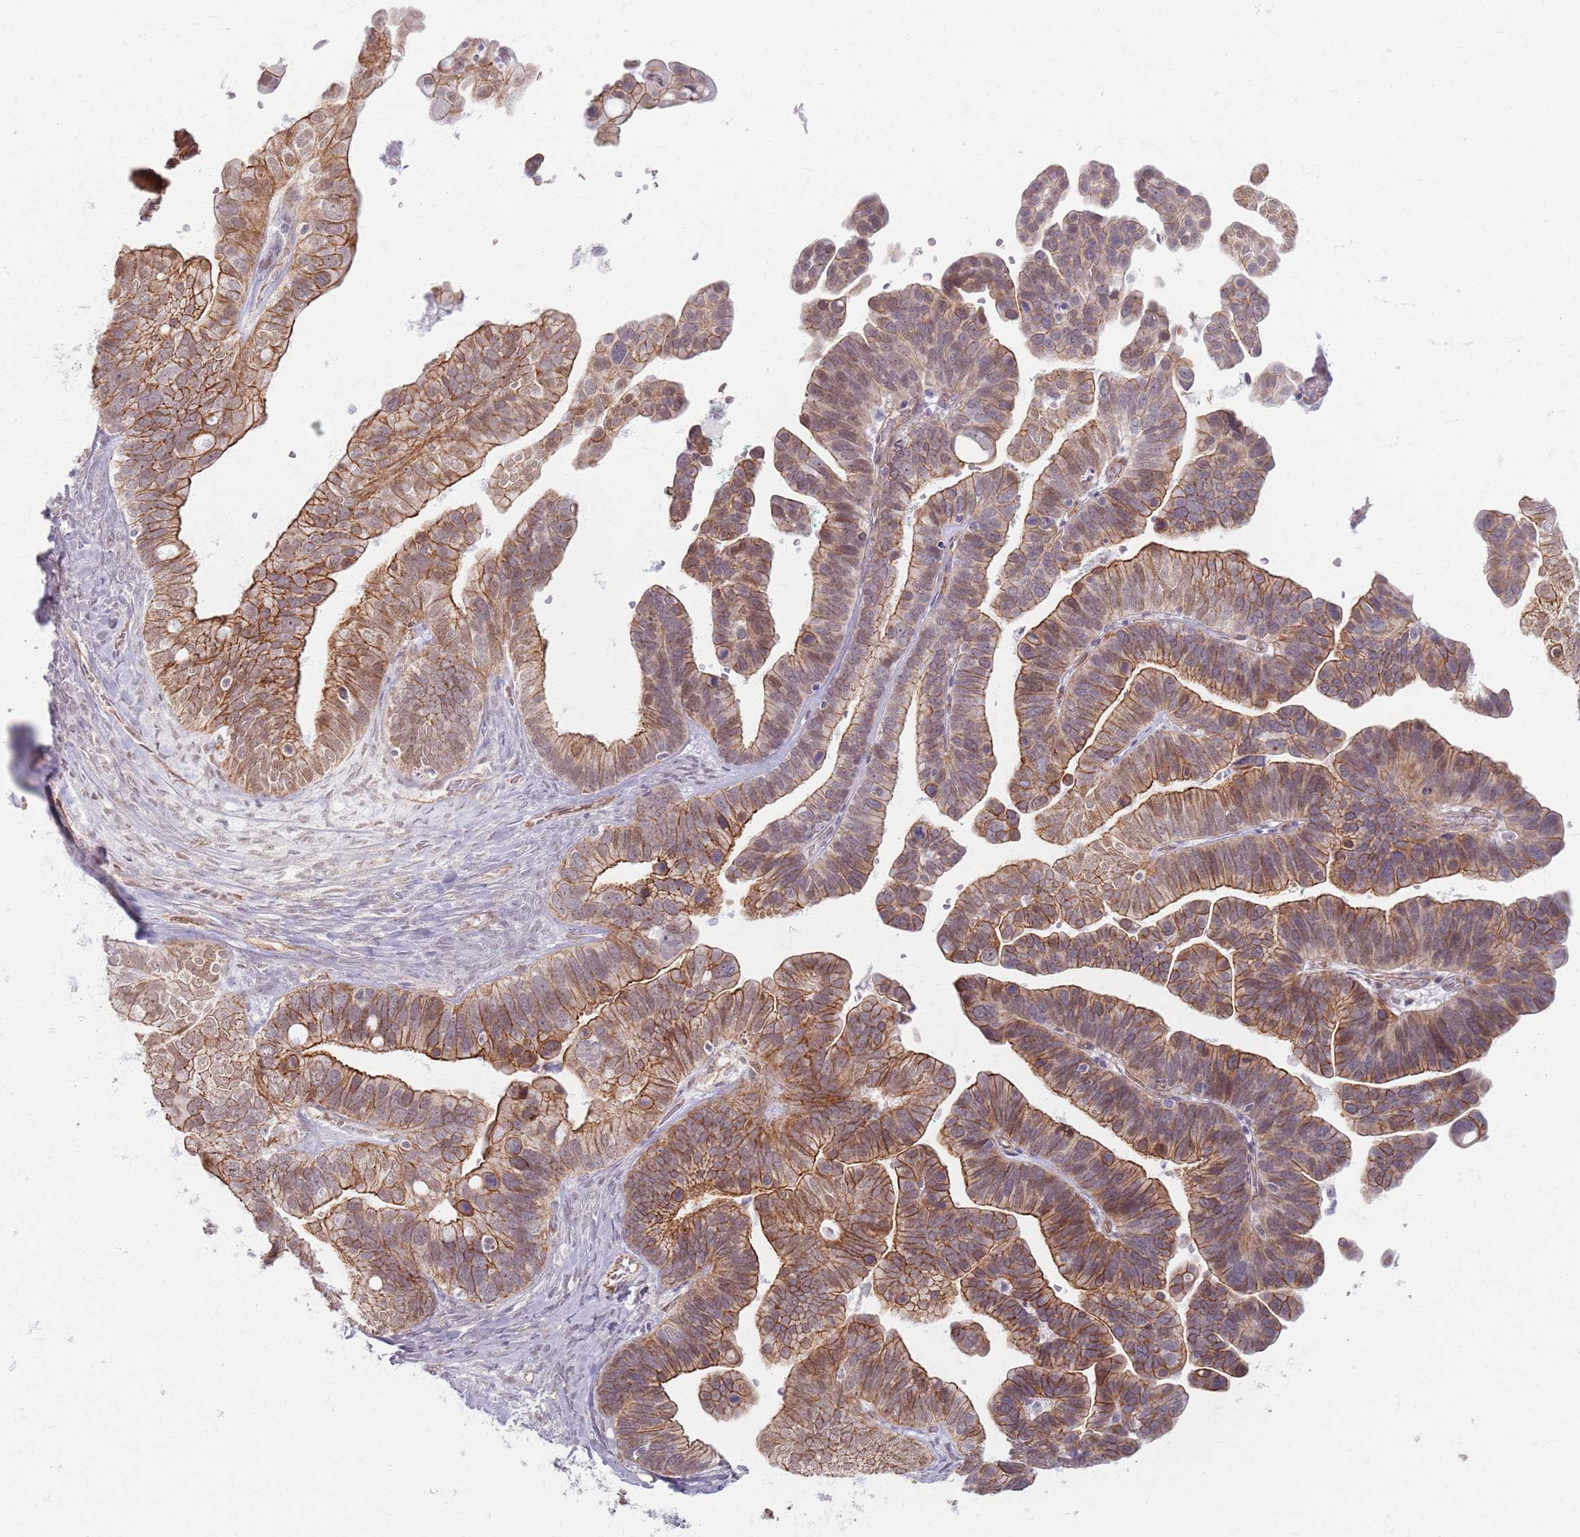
{"staining": {"intensity": "moderate", "quantity": ">75%", "location": "cytoplasmic/membranous"}, "tissue": "ovarian cancer", "cell_type": "Tumor cells", "image_type": "cancer", "snomed": [{"axis": "morphology", "description": "Cystadenocarcinoma, serous, NOS"}, {"axis": "topography", "description": "Ovary"}], "caption": "A brown stain labels moderate cytoplasmic/membranous positivity of a protein in ovarian cancer (serous cystadenocarcinoma) tumor cells. (IHC, brightfield microscopy, high magnification).", "gene": "KCNA5", "patient": {"sex": "female", "age": 56}}